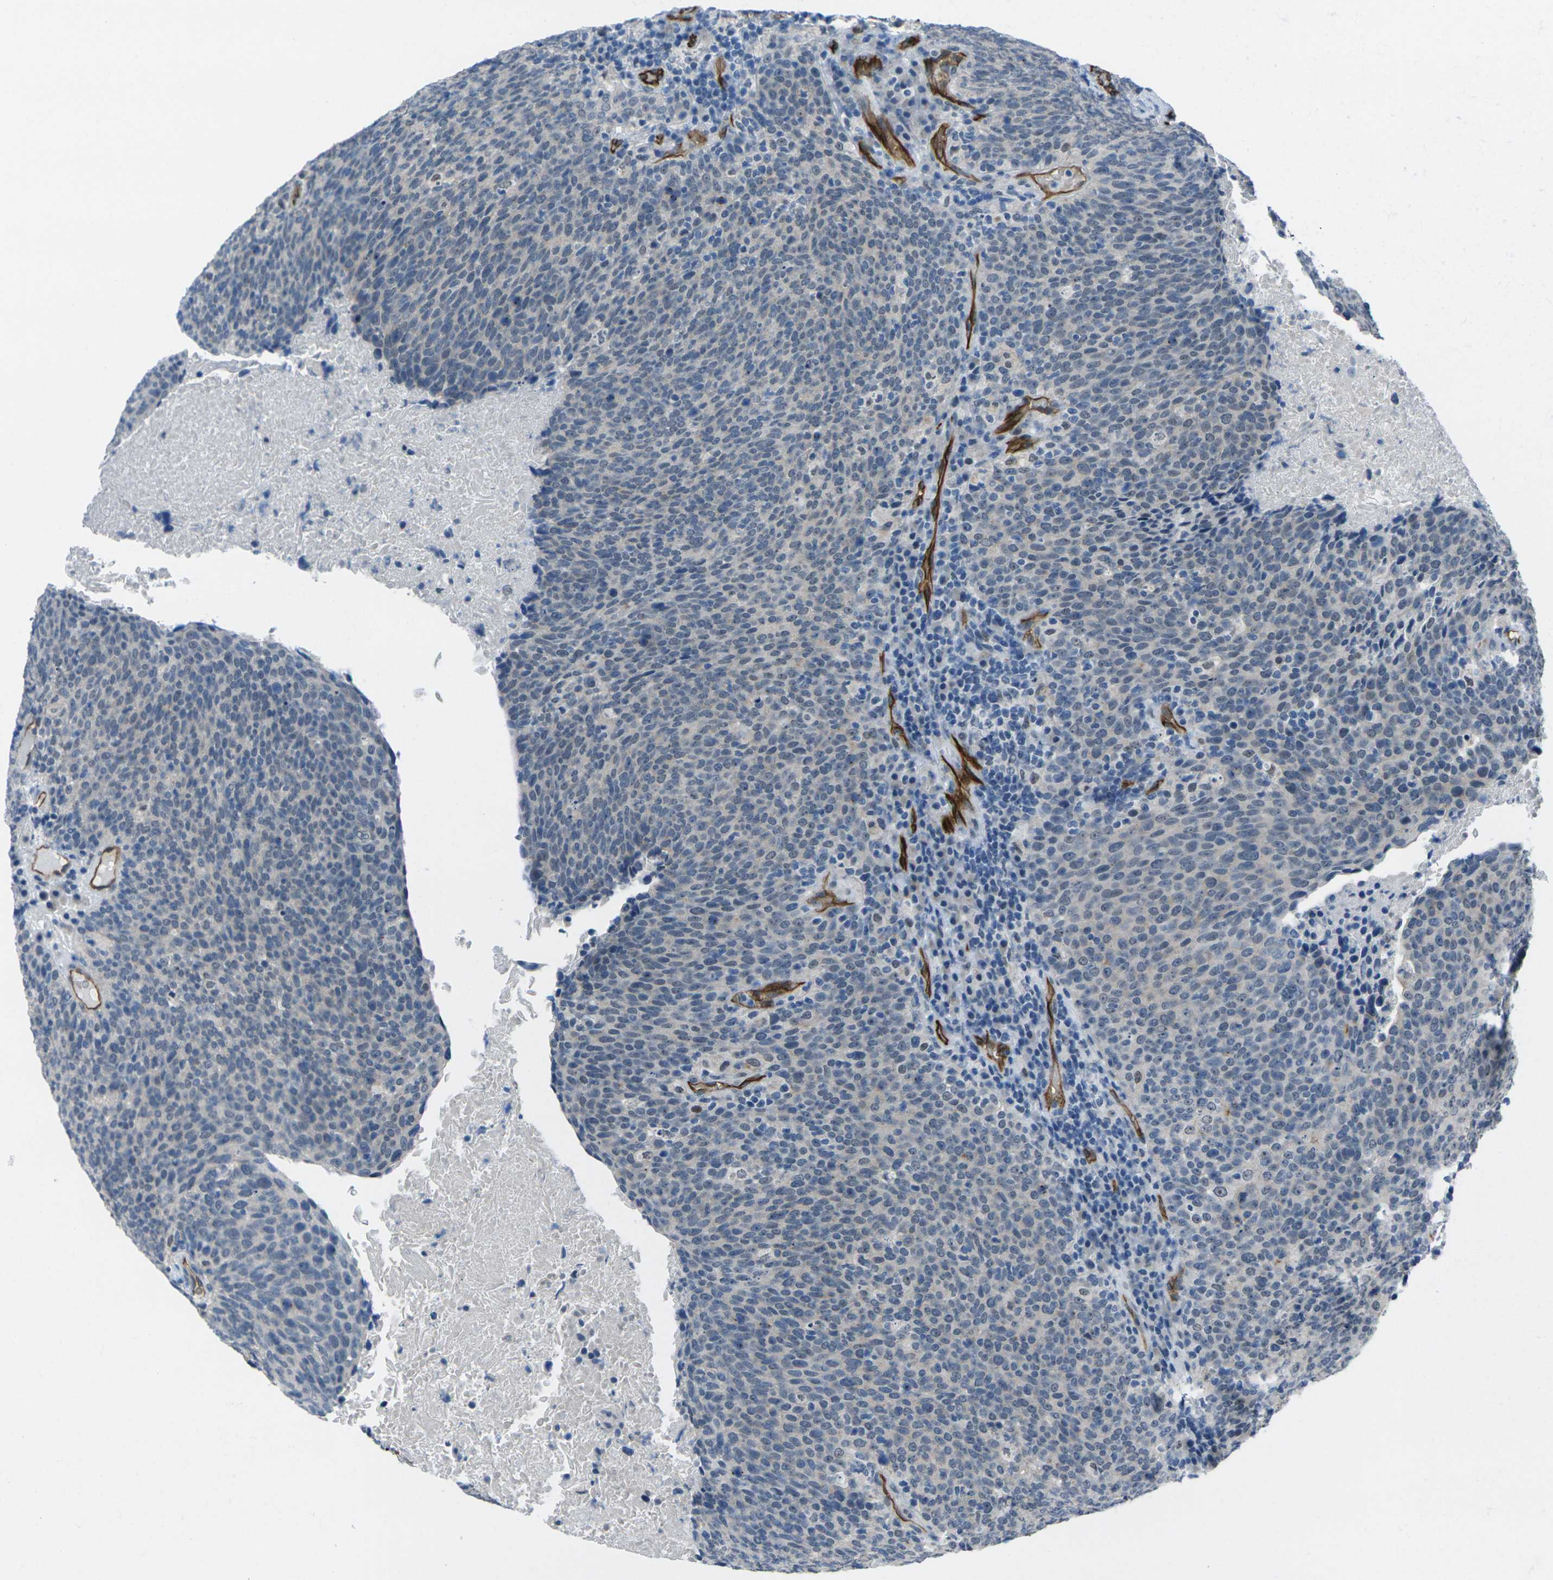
{"staining": {"intensity": "negative", "quantity": "none", "location": "none"}, "tissue": "head and neck cancer", "cell_type": "Tumor cells", "image_type": "cancer", "snomed": [{"axis": "morphology", "description": "Squamous cell carcinoma, NOS"}, {"axis": "morphology", "description": "Squamous cell carcinoma, metastatic, NOS"}, {"axis": "topography", "description": "Lymph node"}, {"axis": "topography", "description": "Head-Neck"}], "caption": "Human head and neck cancer stained for a protein using IHC exhibits no expression in tumor cells.", "gene": "HSPA12B", "patient": {"sex": "male", "age": 62}}